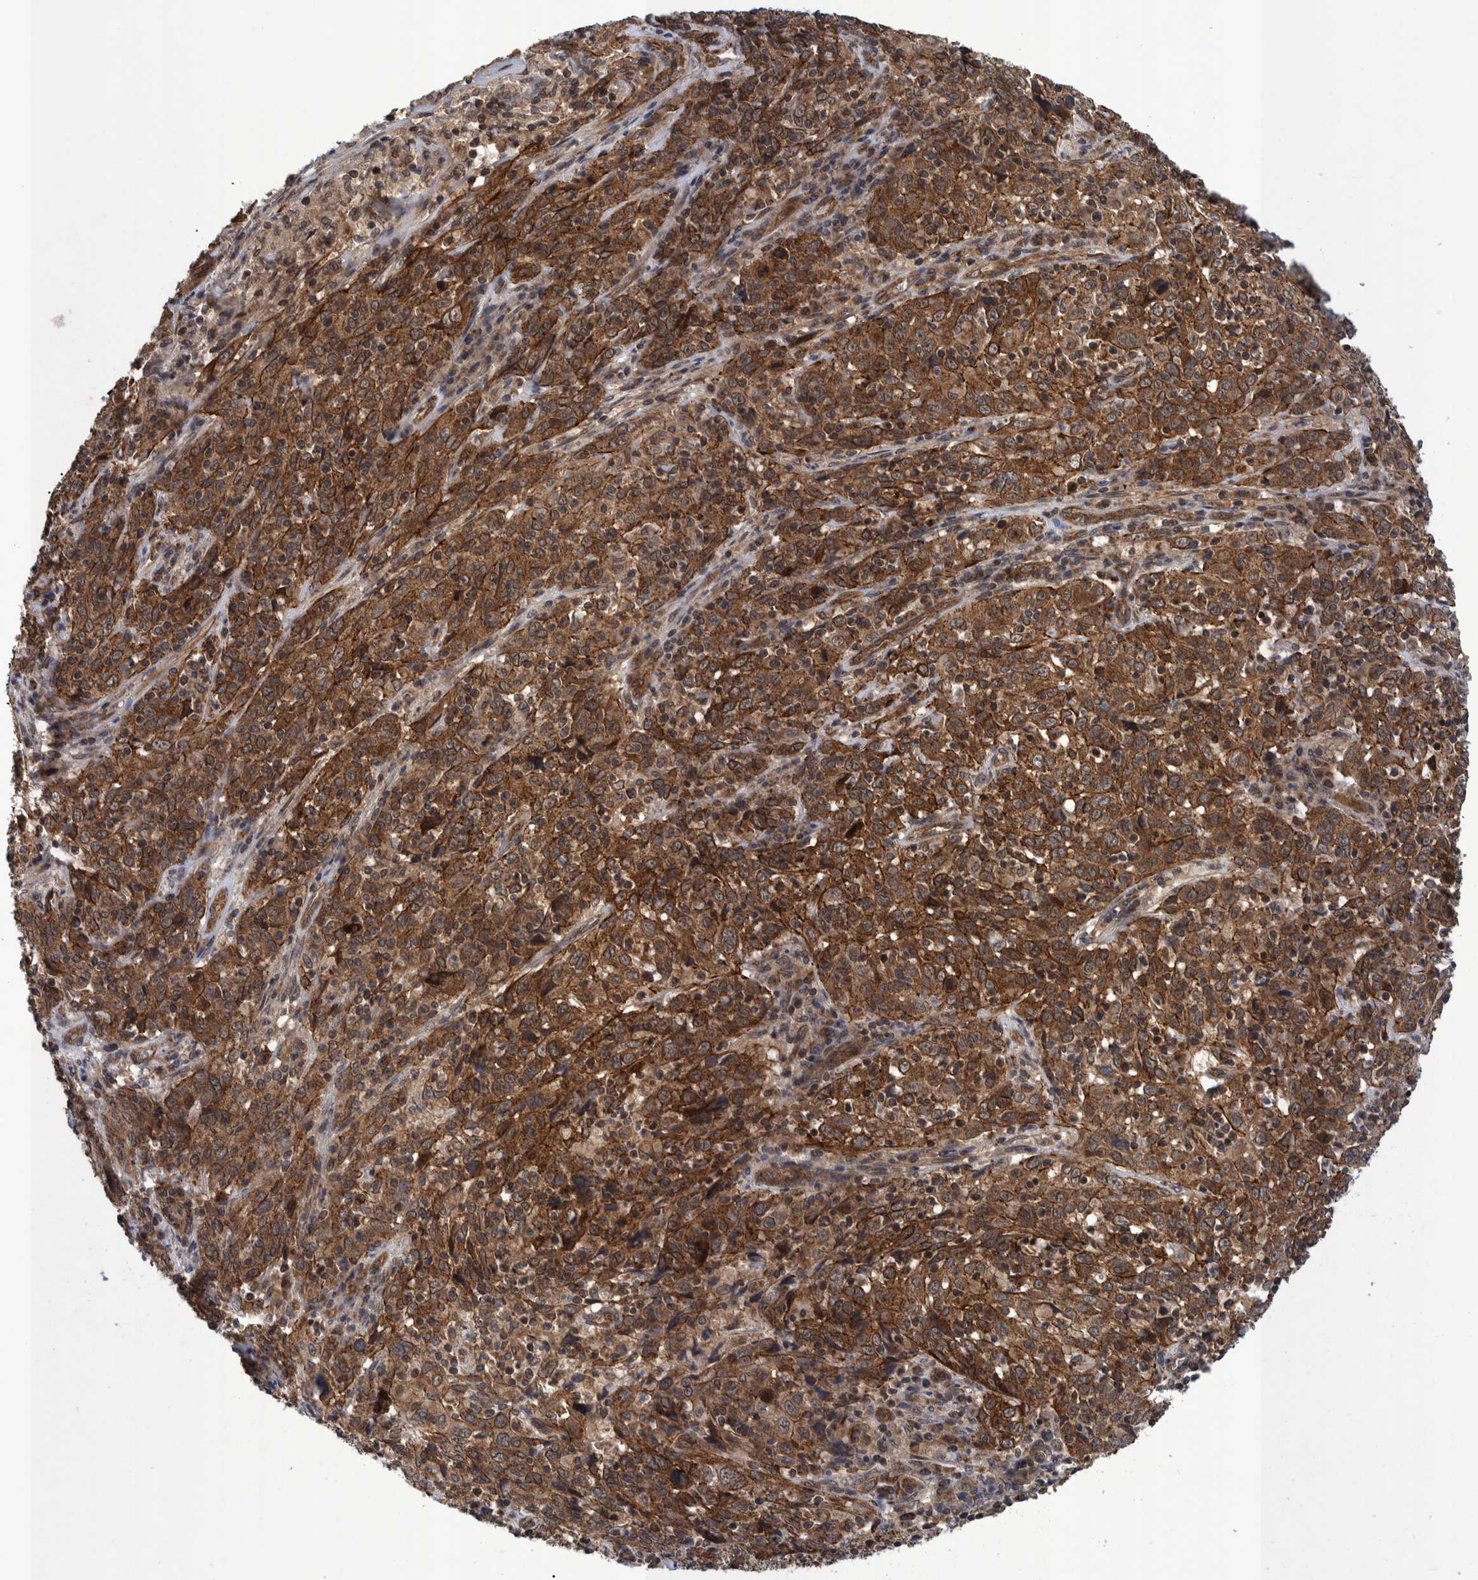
{"staining": {"intensity": "strong", "quantity": ">75%", "location": "cytoplasmic/membranous"}, "tissue": "cervical cancer", "cell_type": "Tumor cells", "image_type": "cancer", "snomed": [{"axis": "morphology", "description": "Squamous cell carcinoma, NOS"}, {"axis": "topography", "description": "Cervix"}], "caption": "An immunohistochemistry photomicrograph of tumor tissue is shown. Protein staining in brown labels strong cytoplasmic/membranous positivity in cervical cancer (squamous cell carcinoma) within tumor cells.", "gene": "MRPS7", "patient": {"sex": "female", "age": 46}}